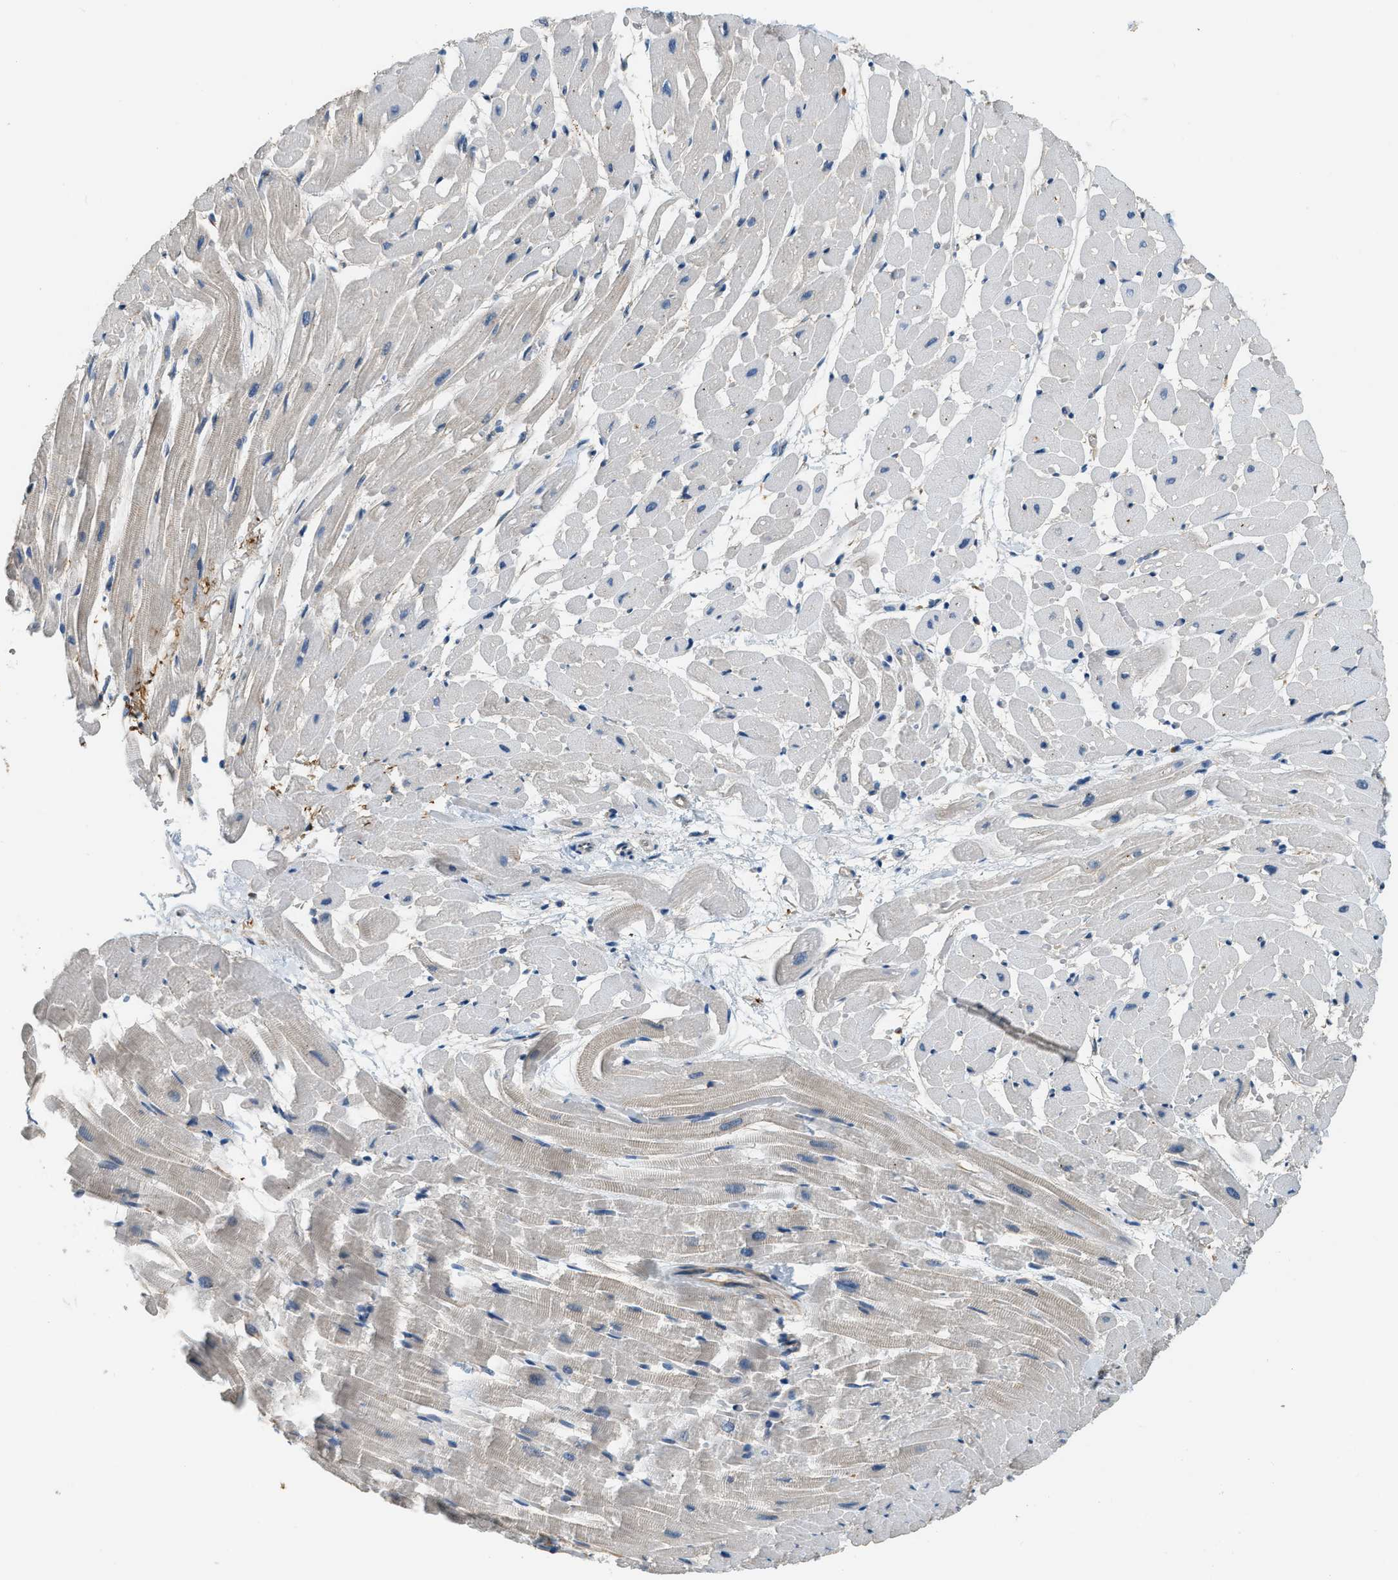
{"staining": {"intensity": "weak", "quantity": ">75%", "location": "cytoplasmic/membranous"}, "tissue": "heart muscle", "cell_type": "Cardiomyocytes", "image_type": "normal", "snomed": [{"axis": "morphology", "description": "Normal tissue, NOS"}, {"axis": "topography", "description": "Heart"}], "caption": "Weak cytoplasmic/membranous expression for a protein is identified in about >75% of cardiomyocytes of normal heart muscle using immunohistochemistry.", "gene": "CFLAR", "patient": {"sex": "male", "age": 45}}